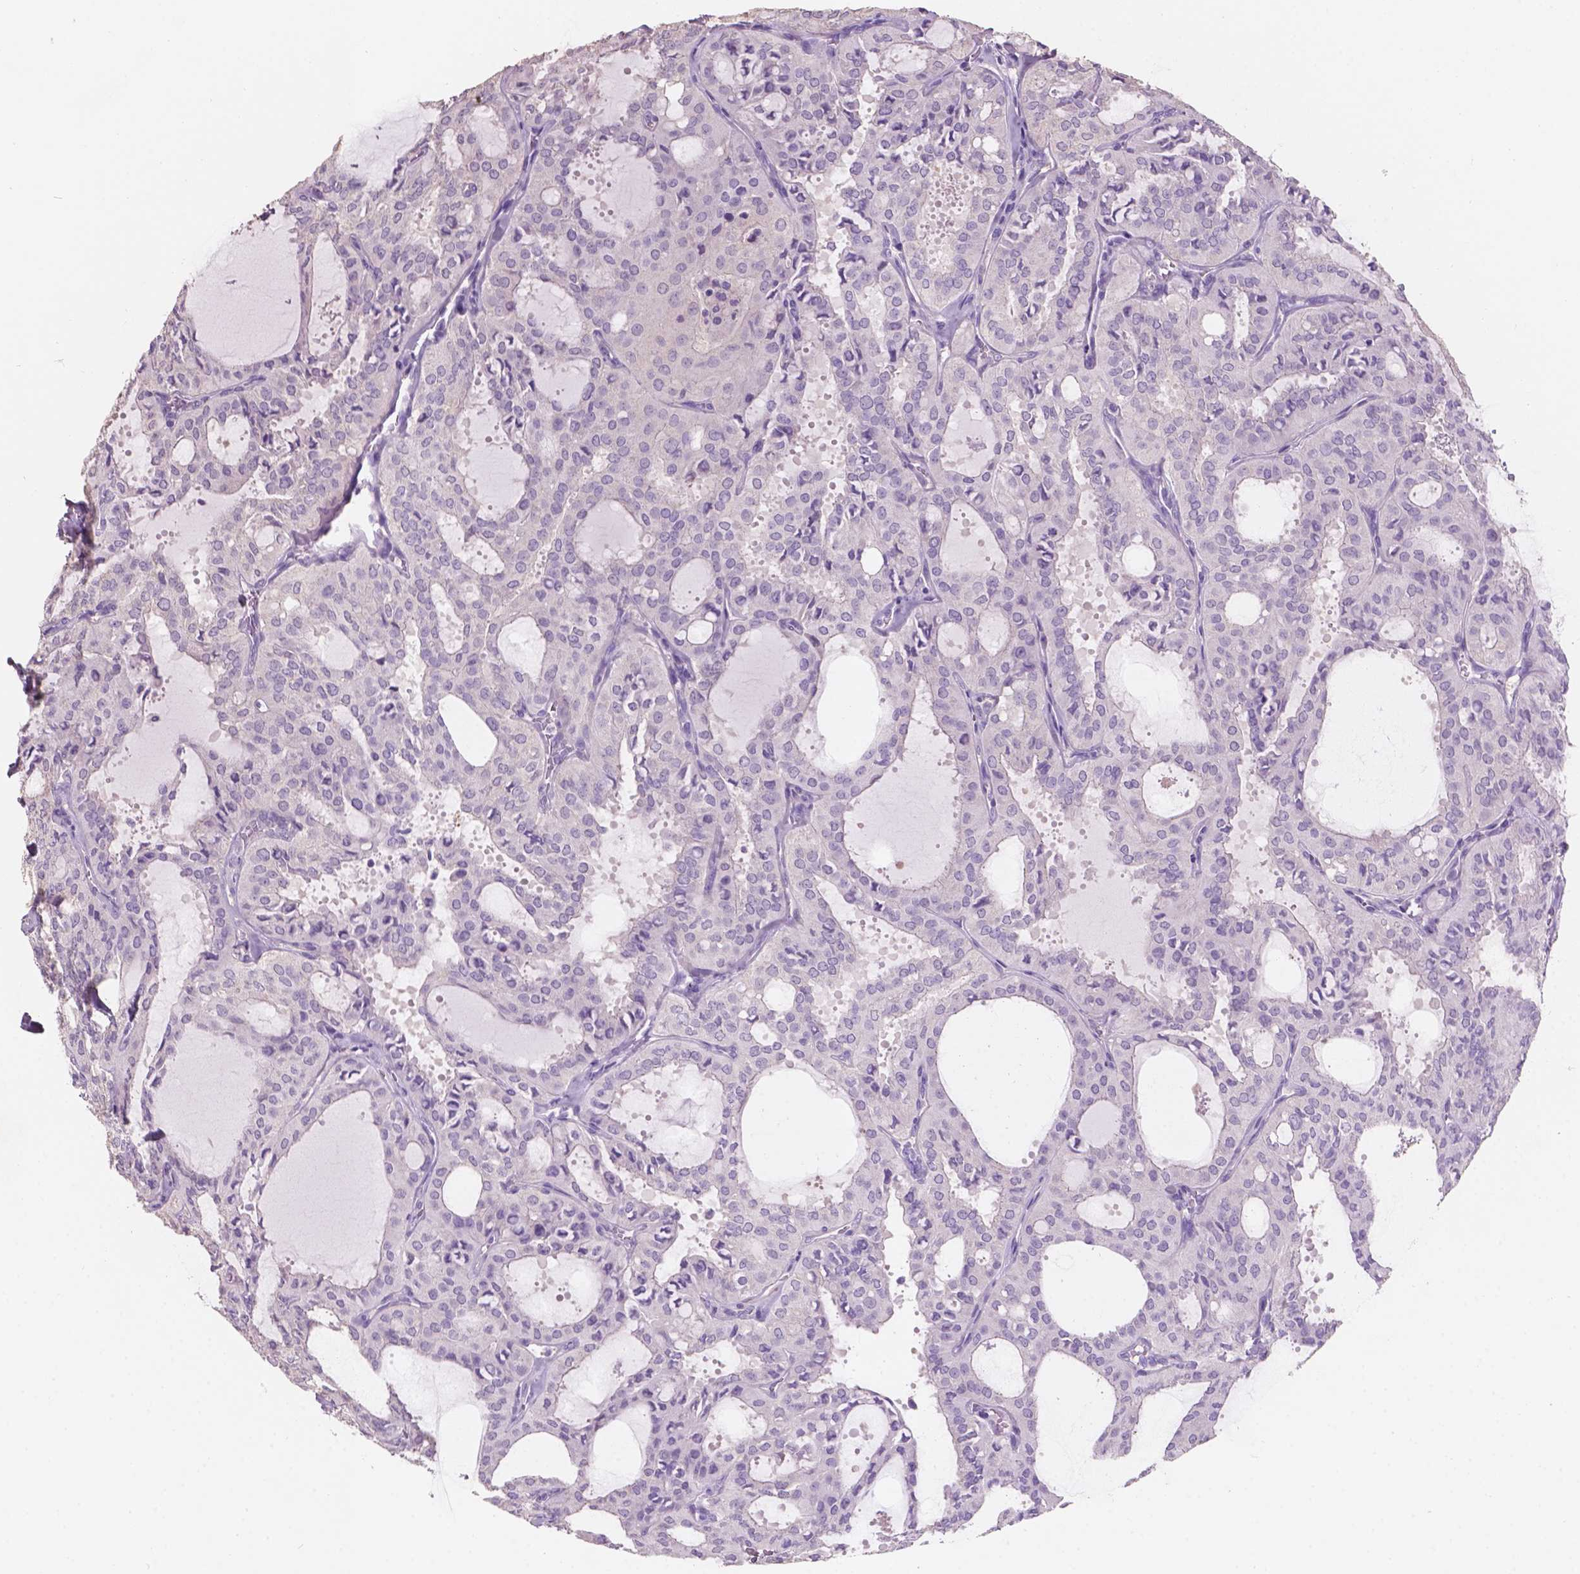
{"staining": {"intensity": "negative", "quantity": "none", "location": "none"}, "tissue": "thyroid cancer", "cell_type": "Tumor cells", "image_type": "cancer", "snomed": [{"axis": "morphology", "description": "Follicular adenoma carcinoma, NOS"}, {"axis": "topography", "description": "Thyroid gland"}], "caption": "Thyroid follicular adenoma carcinoma was stained to show a protein in brown. There is no significant positivity in tumor cells. Nuclei are stained in blue.", "gene": "SBSN", "patient": {"sex": "male", "age": 75}}